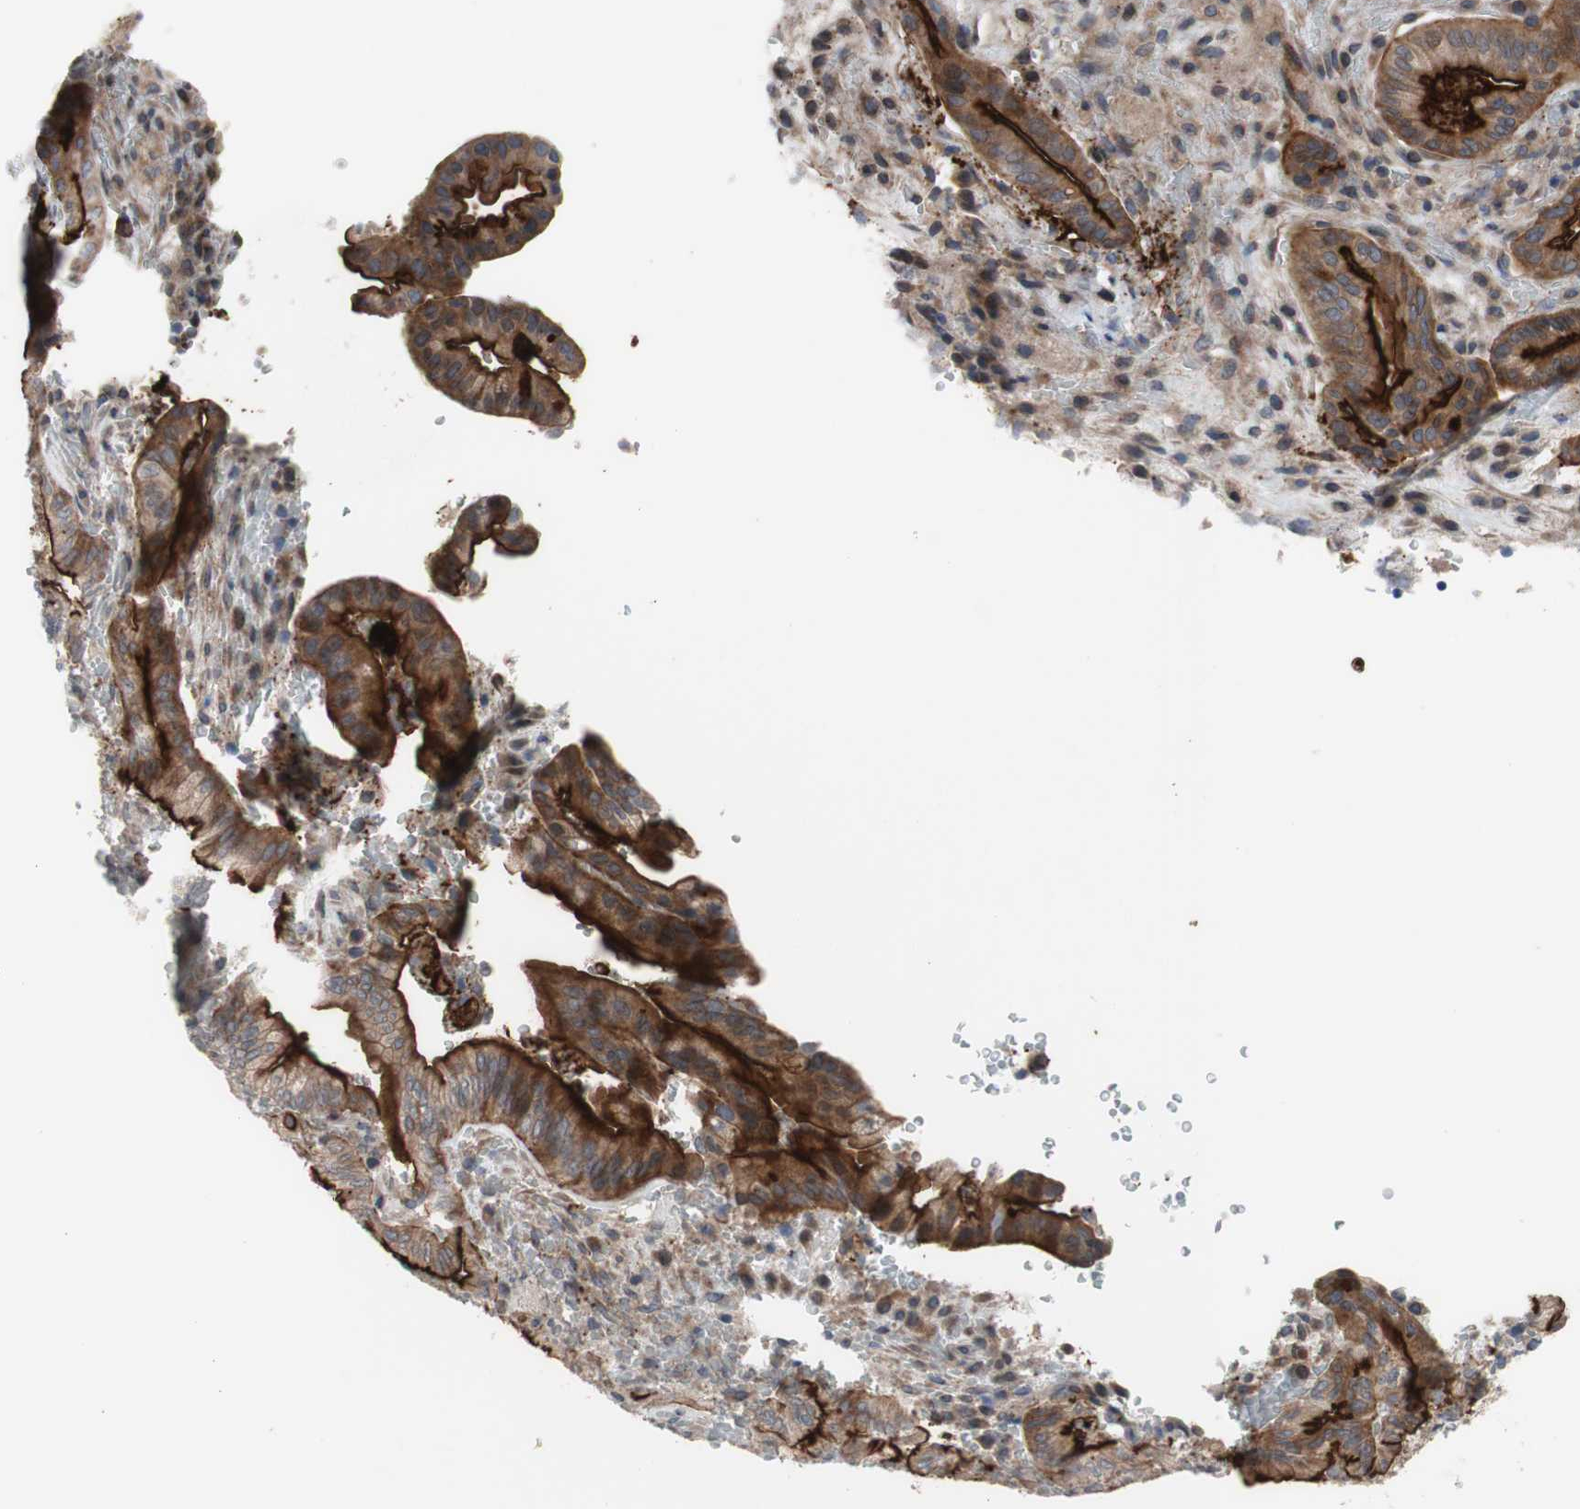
{"staining": {"intensity": "strong", "quantity": ">75%", "location": "cytoplasmic/membranous"}, "tissue": "liver cancer", "cell_type": "Tumor cells", "image_type": "cancer", "snomed": [{"axis": "morphology", "description": "Cholangiocarcinoma"}, {"axis": "topography", "description": "Liver"}], "caption": "Liver cholangiocarcinoma tissue displays strong cytoplasmic/membranous expression in about >75% of tumor cells, visualized by immunohistochemistry.", "gene": "OAZ1", "patient": {"sex": "female", "age": 68}}